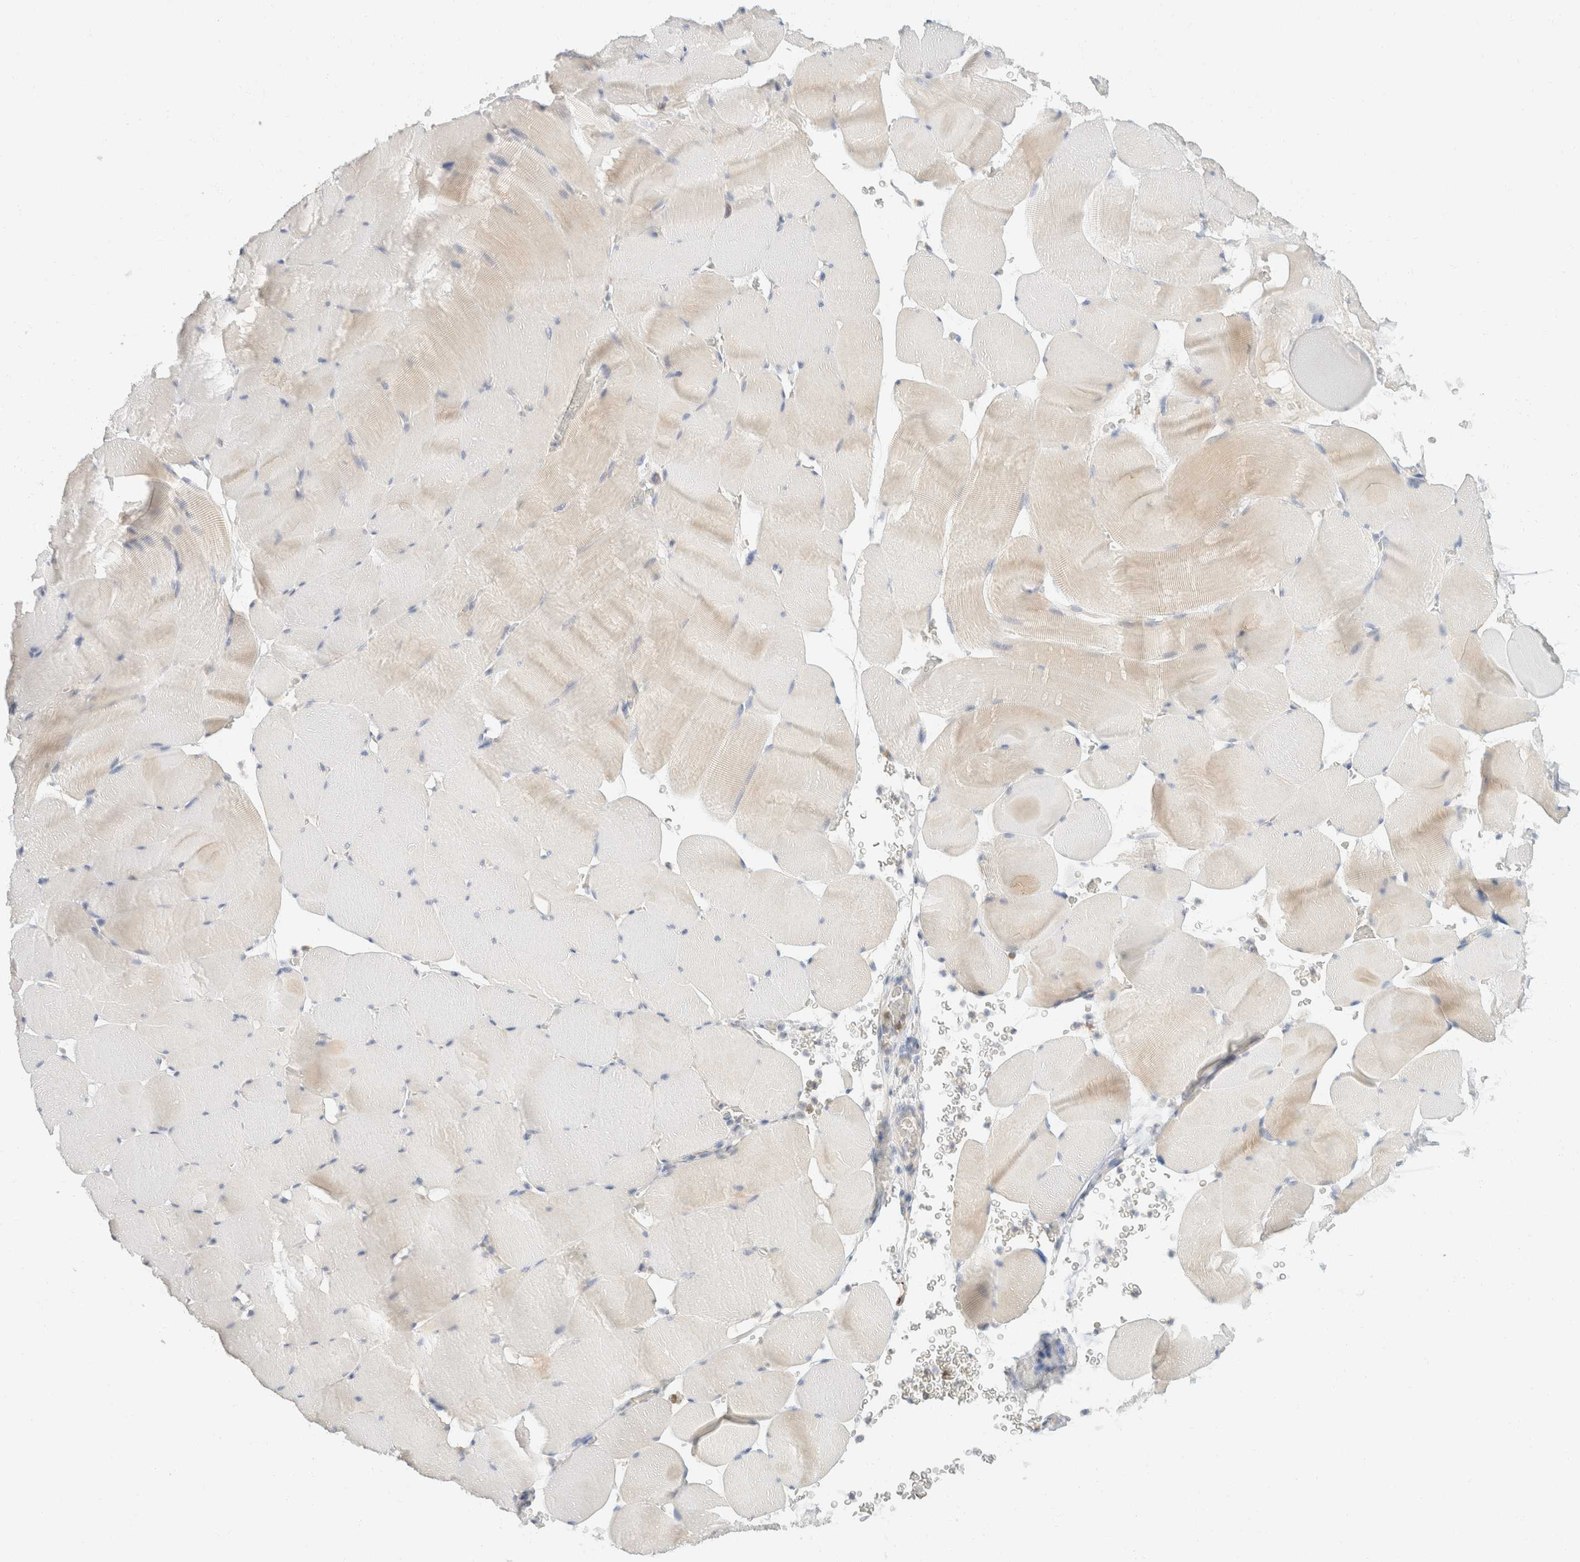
{"staining": {"intensity": "weak", "quantity": "<25%", "location": "cytoplasmic/membranous"}, "tissue": "skeletal muscle", "cell_type": "Myocytes", "image_type": "normal", "snomed": [{"axis": "morphology", "description": "Normal tissue, NOS"}, {"axis": "topography", "description": "Skeletal muscle"}], "caption": "Immunohistochemistry (IHC) of benign human skeletal muscle demonstrates no staining in myocytes.", "gene": "SH3GLB2", "patient": {"sex": "male", "age": 62}}